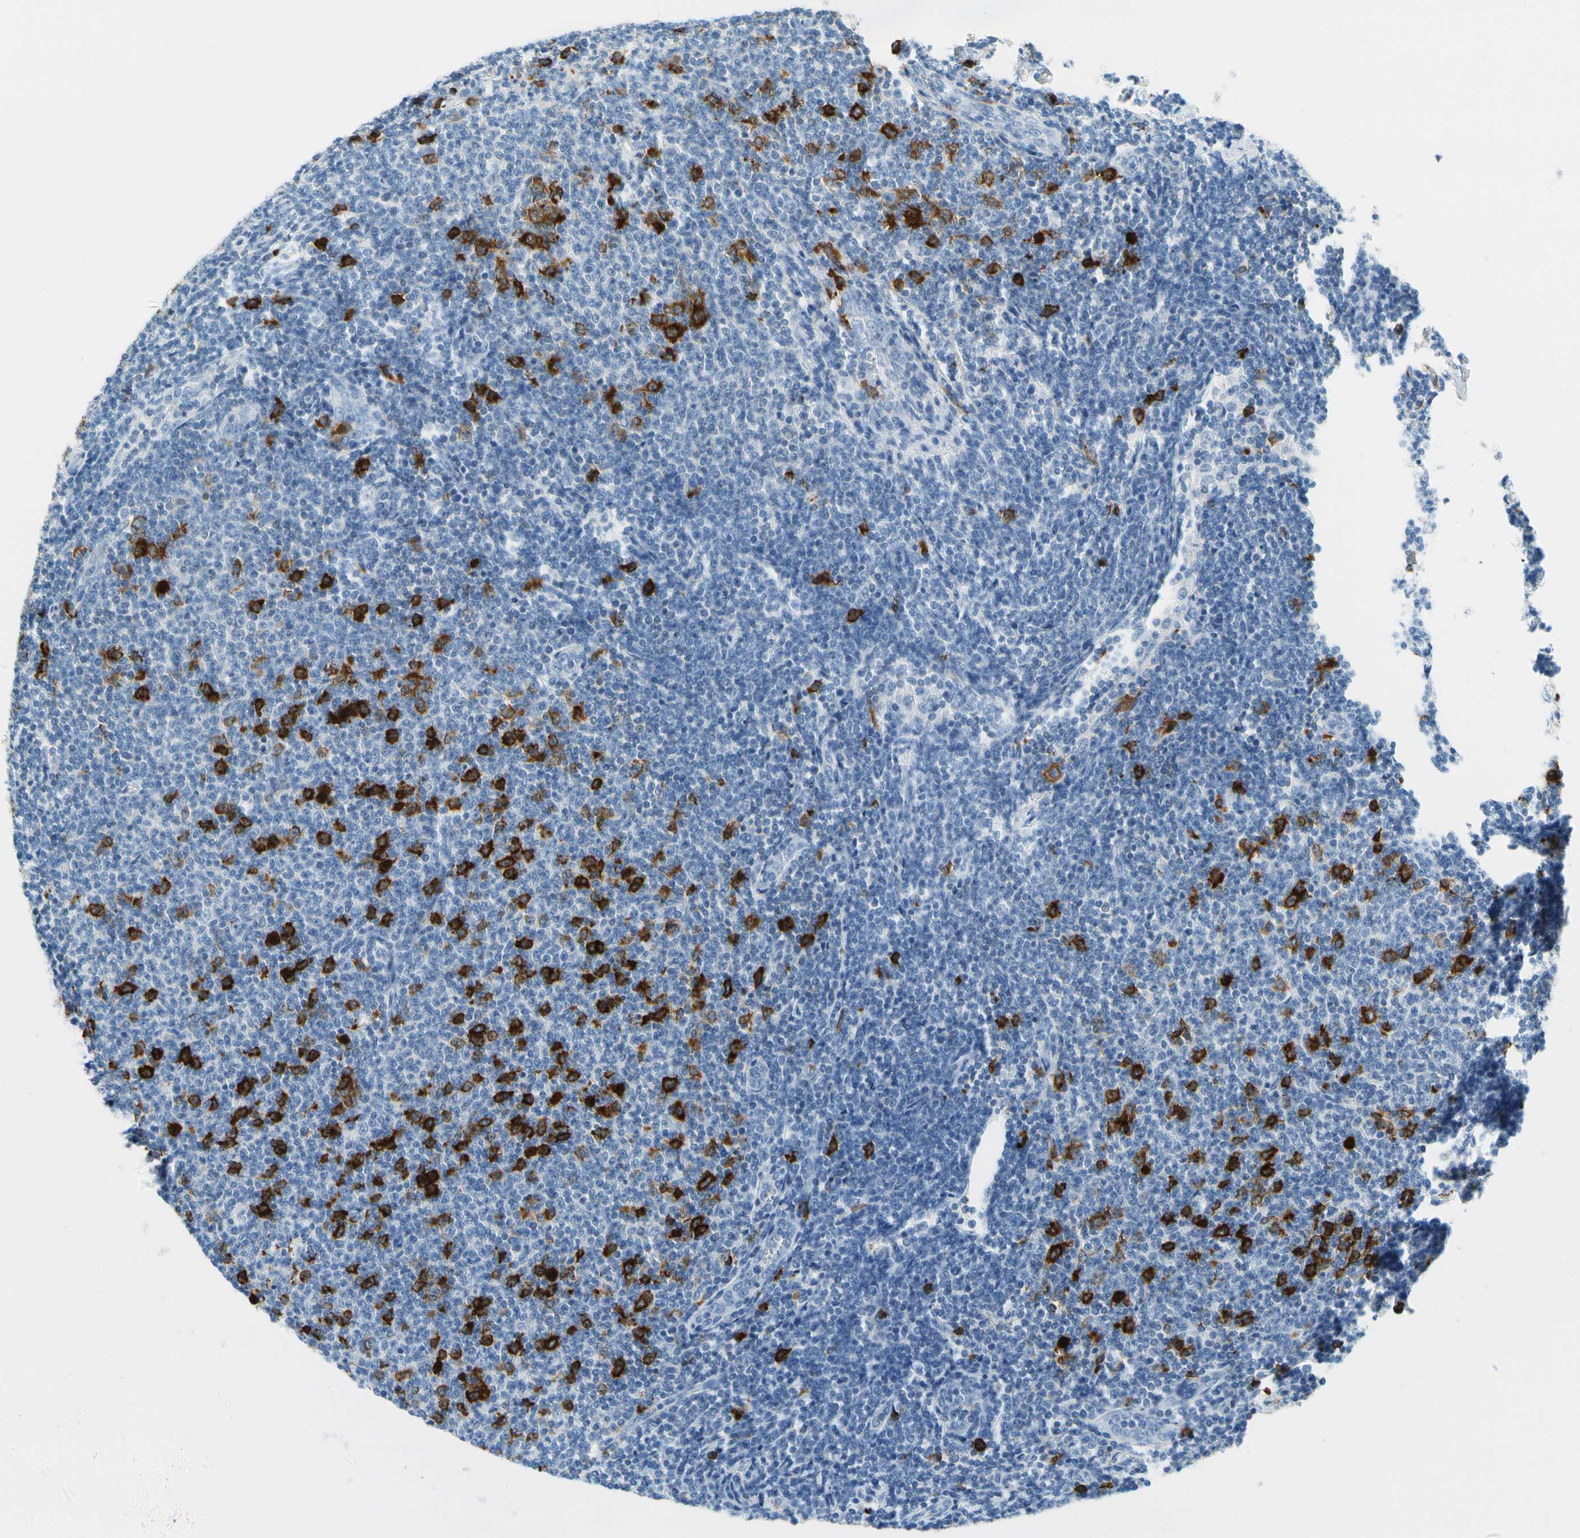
{"staining": {"intensity": "strong", "quantity": "<25%", "location": "cytoplasmic/membranous"}, "tissue": "lymphoma", "cell_type": "Tumor cells", "image_type": "cancer", "snomed": [{"axis": "morphology", "description": "Malignant lymphoma, non-Hodgkin's type, Low grade"}, {"axis": "topography", "description": "Lymph node"}], "caption": "There is medium levels of strong cytoplasmic/membranous staining in tumor cells of low-grade malignant lymphoma, non-Hodgkin's type, as demonstrated by immunohistochemical staining (brown color).", "gene": "TACC3", "patient": {"sex": "male", "age": 66}}